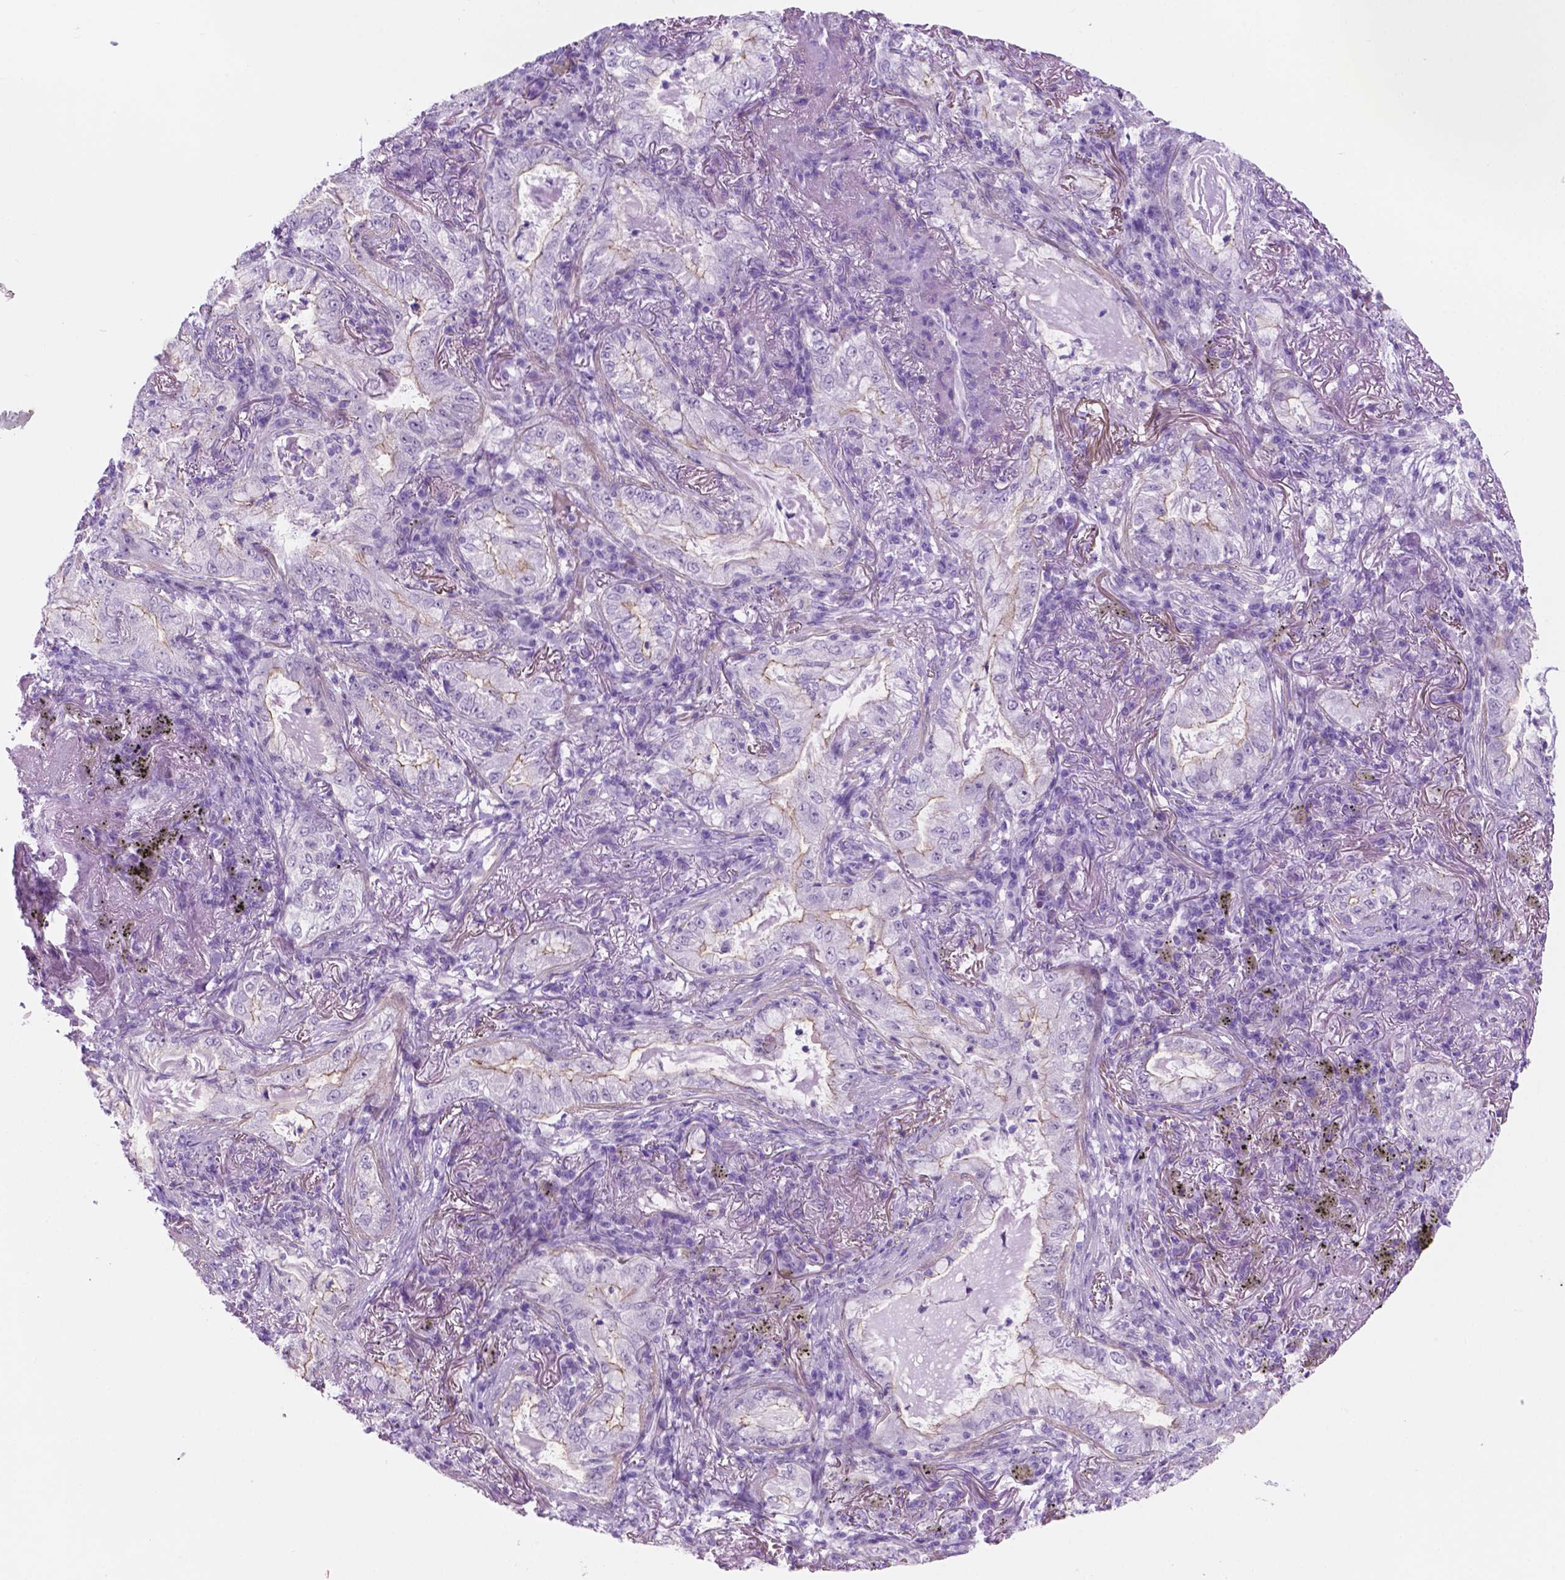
{"staining": {"intensity": "negative", "quantity": "none", "location": "none"}, "tissue": "lung cancer", "cell_type": "Tumor cells", "image_type": "cancer", "snomed": [{"axis": "morphology", "description": "Adenocarcinoma, NOS"}, {"axis": "topography", "description": "Lung"}], "caption": "This is an IHC histopathology image of lung cancer. There is no staining in tumor cells.", "gene": "ACY3", "patient": {"sex": "female", "age": 73}}